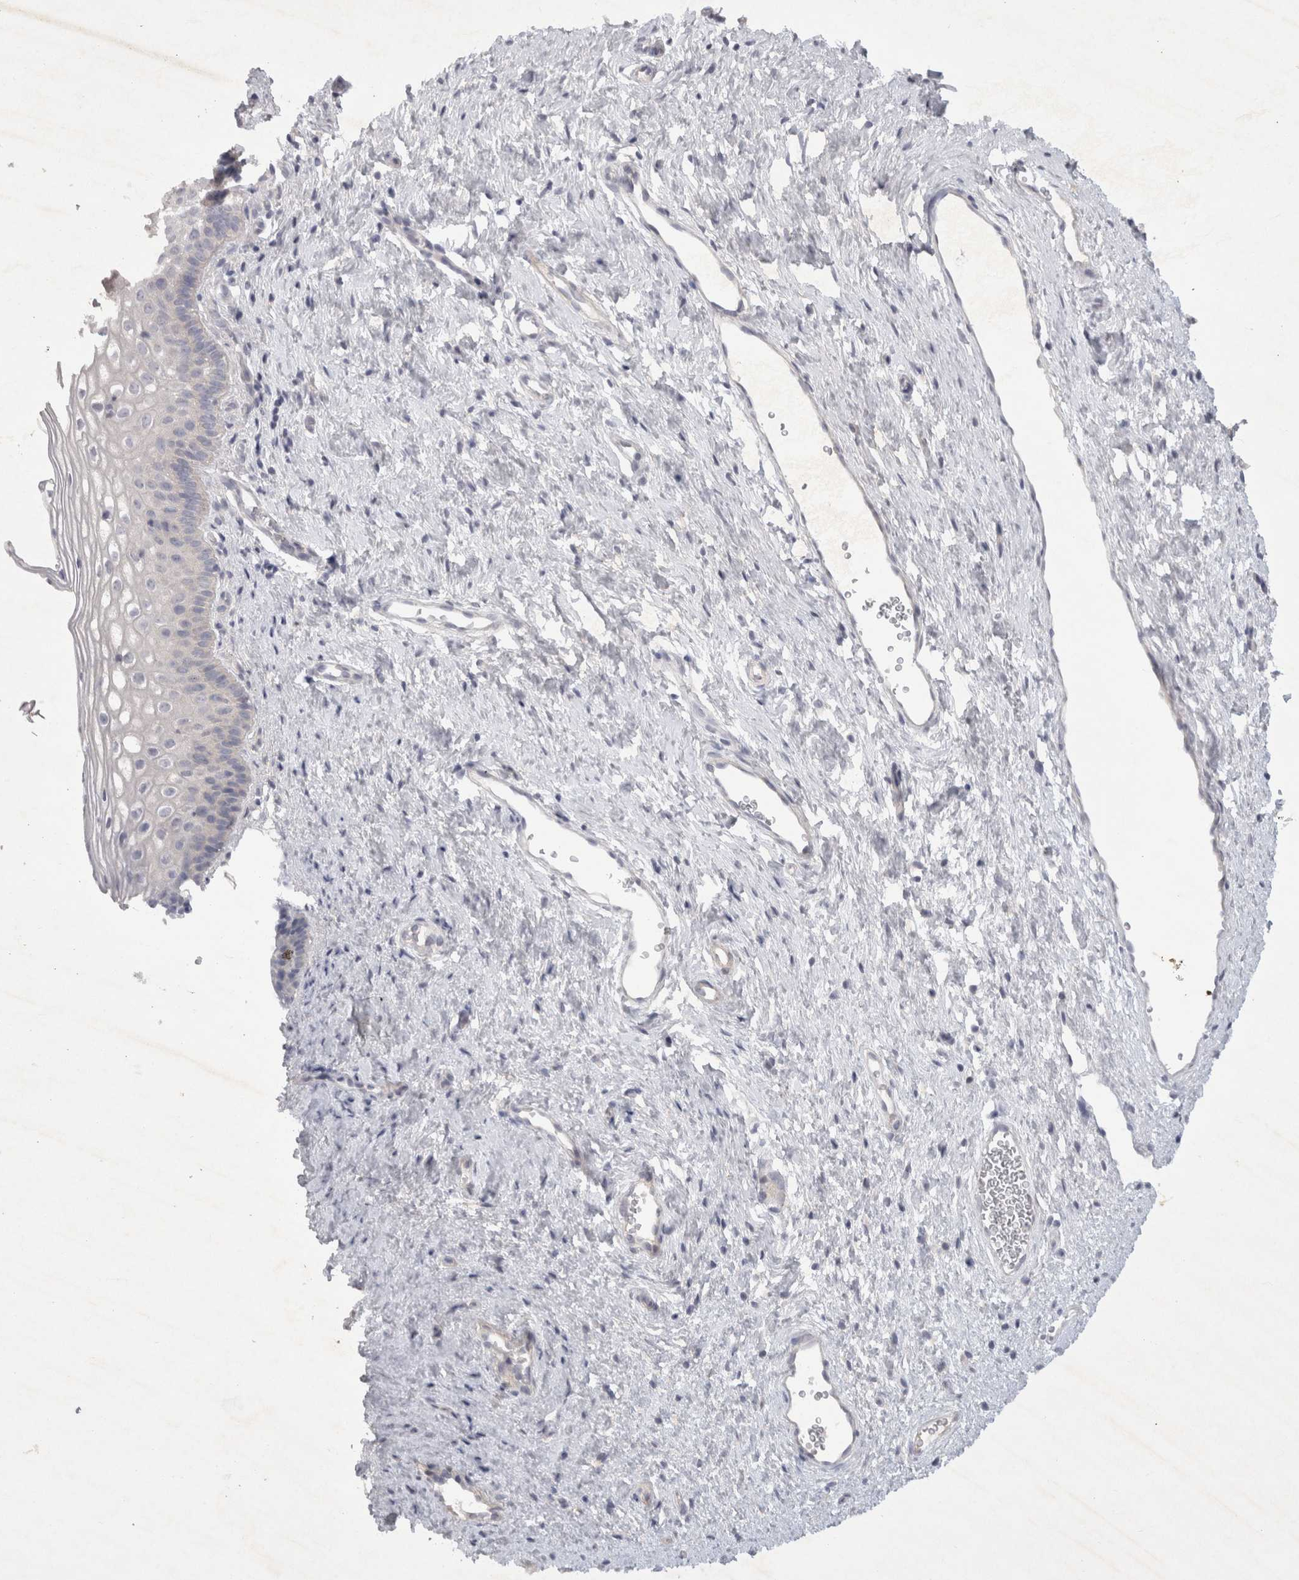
{"staining": {"intensity": "negative", "quantity": "none", "location": "none"}, "tissue": "cervix", "cell_type": "Glandular cells", "image_type": "normal", "snomed": [{"axis": "morphology", "description": "Normal tissue, NOS"}, {"axis": "topography", "description": "Cervix"}], "caption": "Photomicrograph shows no protein positivity in glandular cells of normal cervix.", "gene": "BZW2", "patient": {"sex": "female", "age": 27}}